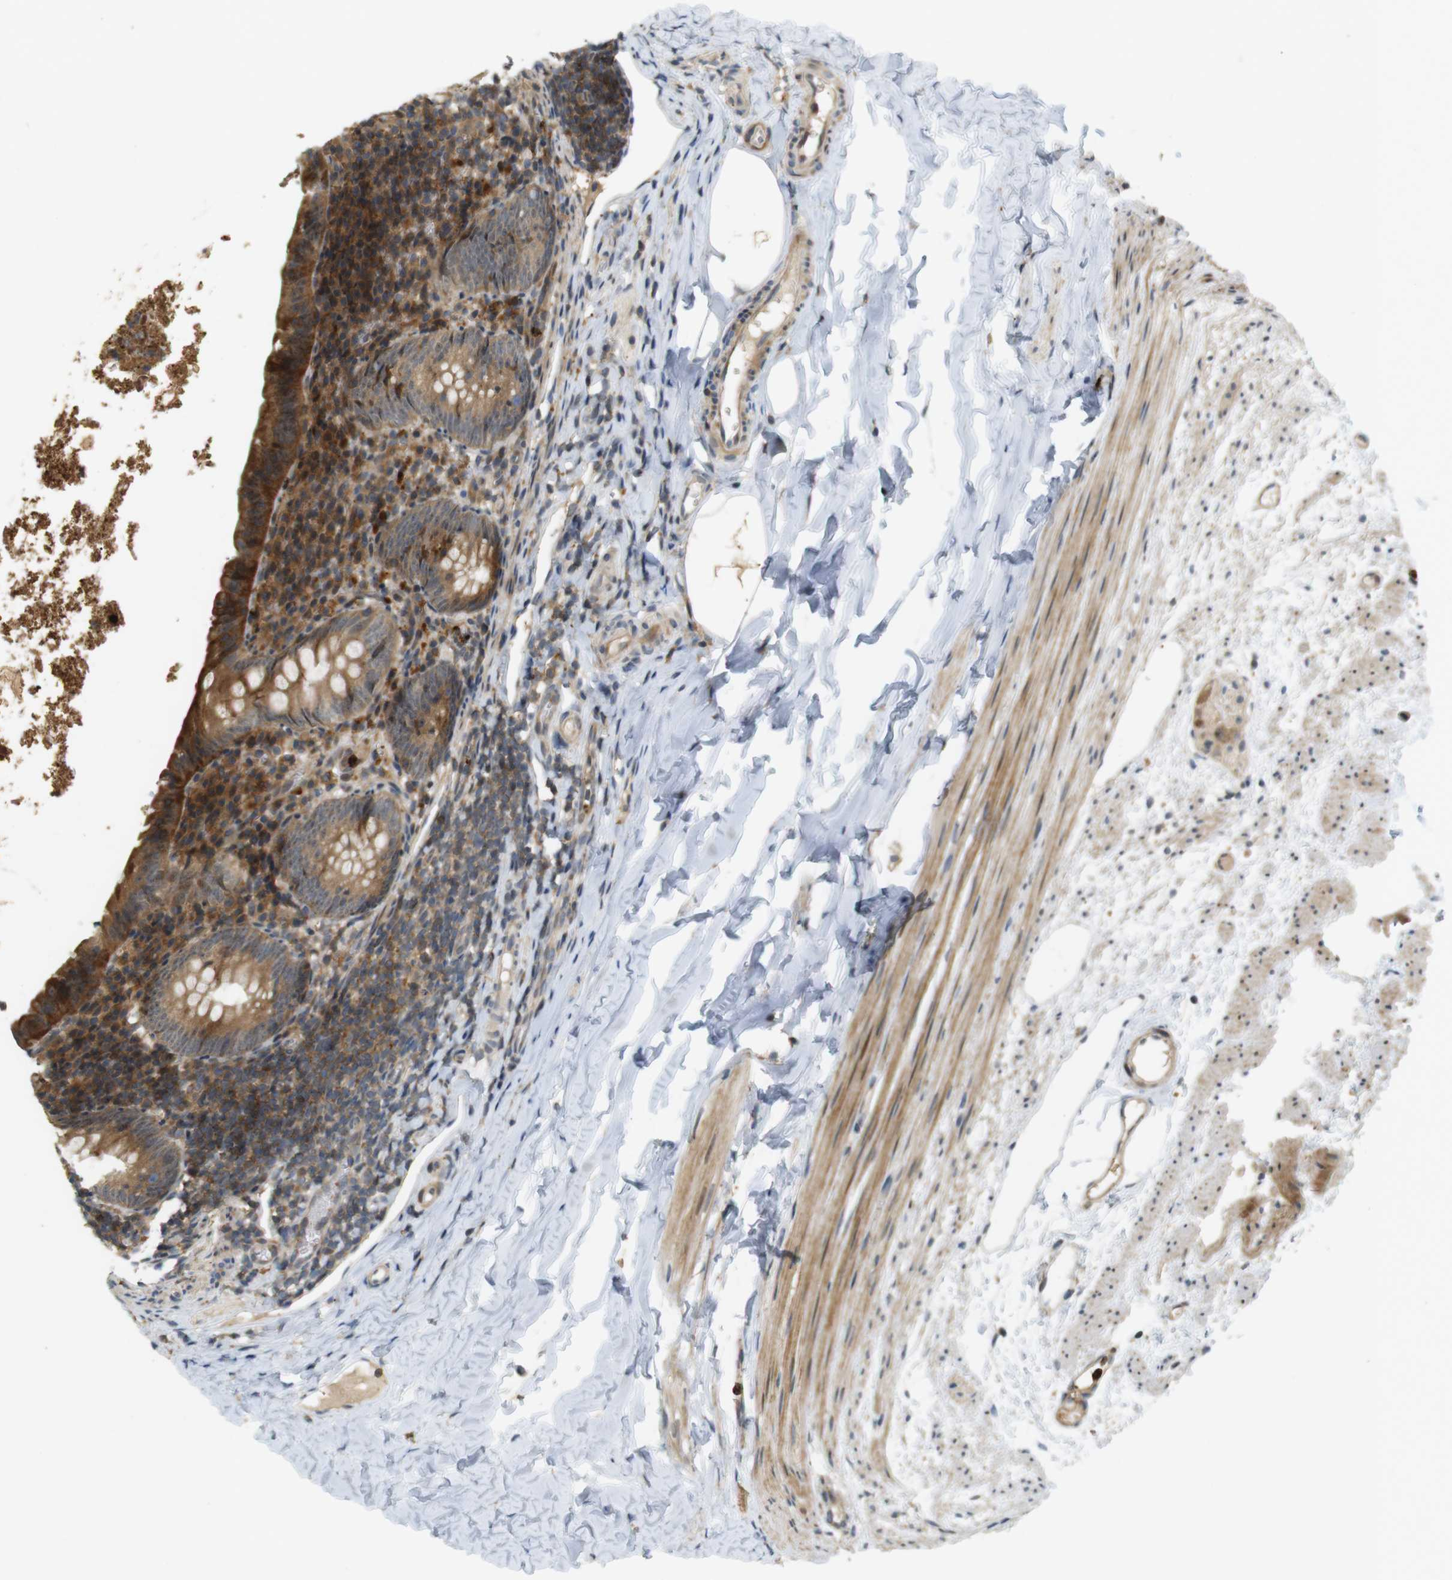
{"staining": {"intensity": "moderate", "quantity": ">75%", "location": "cytoplasmic/membranous"}, "tissue": "appendix", "cell_type": "Glandular cells", "image_type": "normal", "snomed": [{"axis": "morphology", "description": "Normal tissue, NOS"}, {"axis": "topography", "description": "Appendix"}], "caption": "A medium amount of moderate cytoplasmic/membranous expression is seen in approximately >75% of glandular cells in unremarkable appendix.", "gene": "TMX3", "patient": {"sex": "female", "age": 10}}